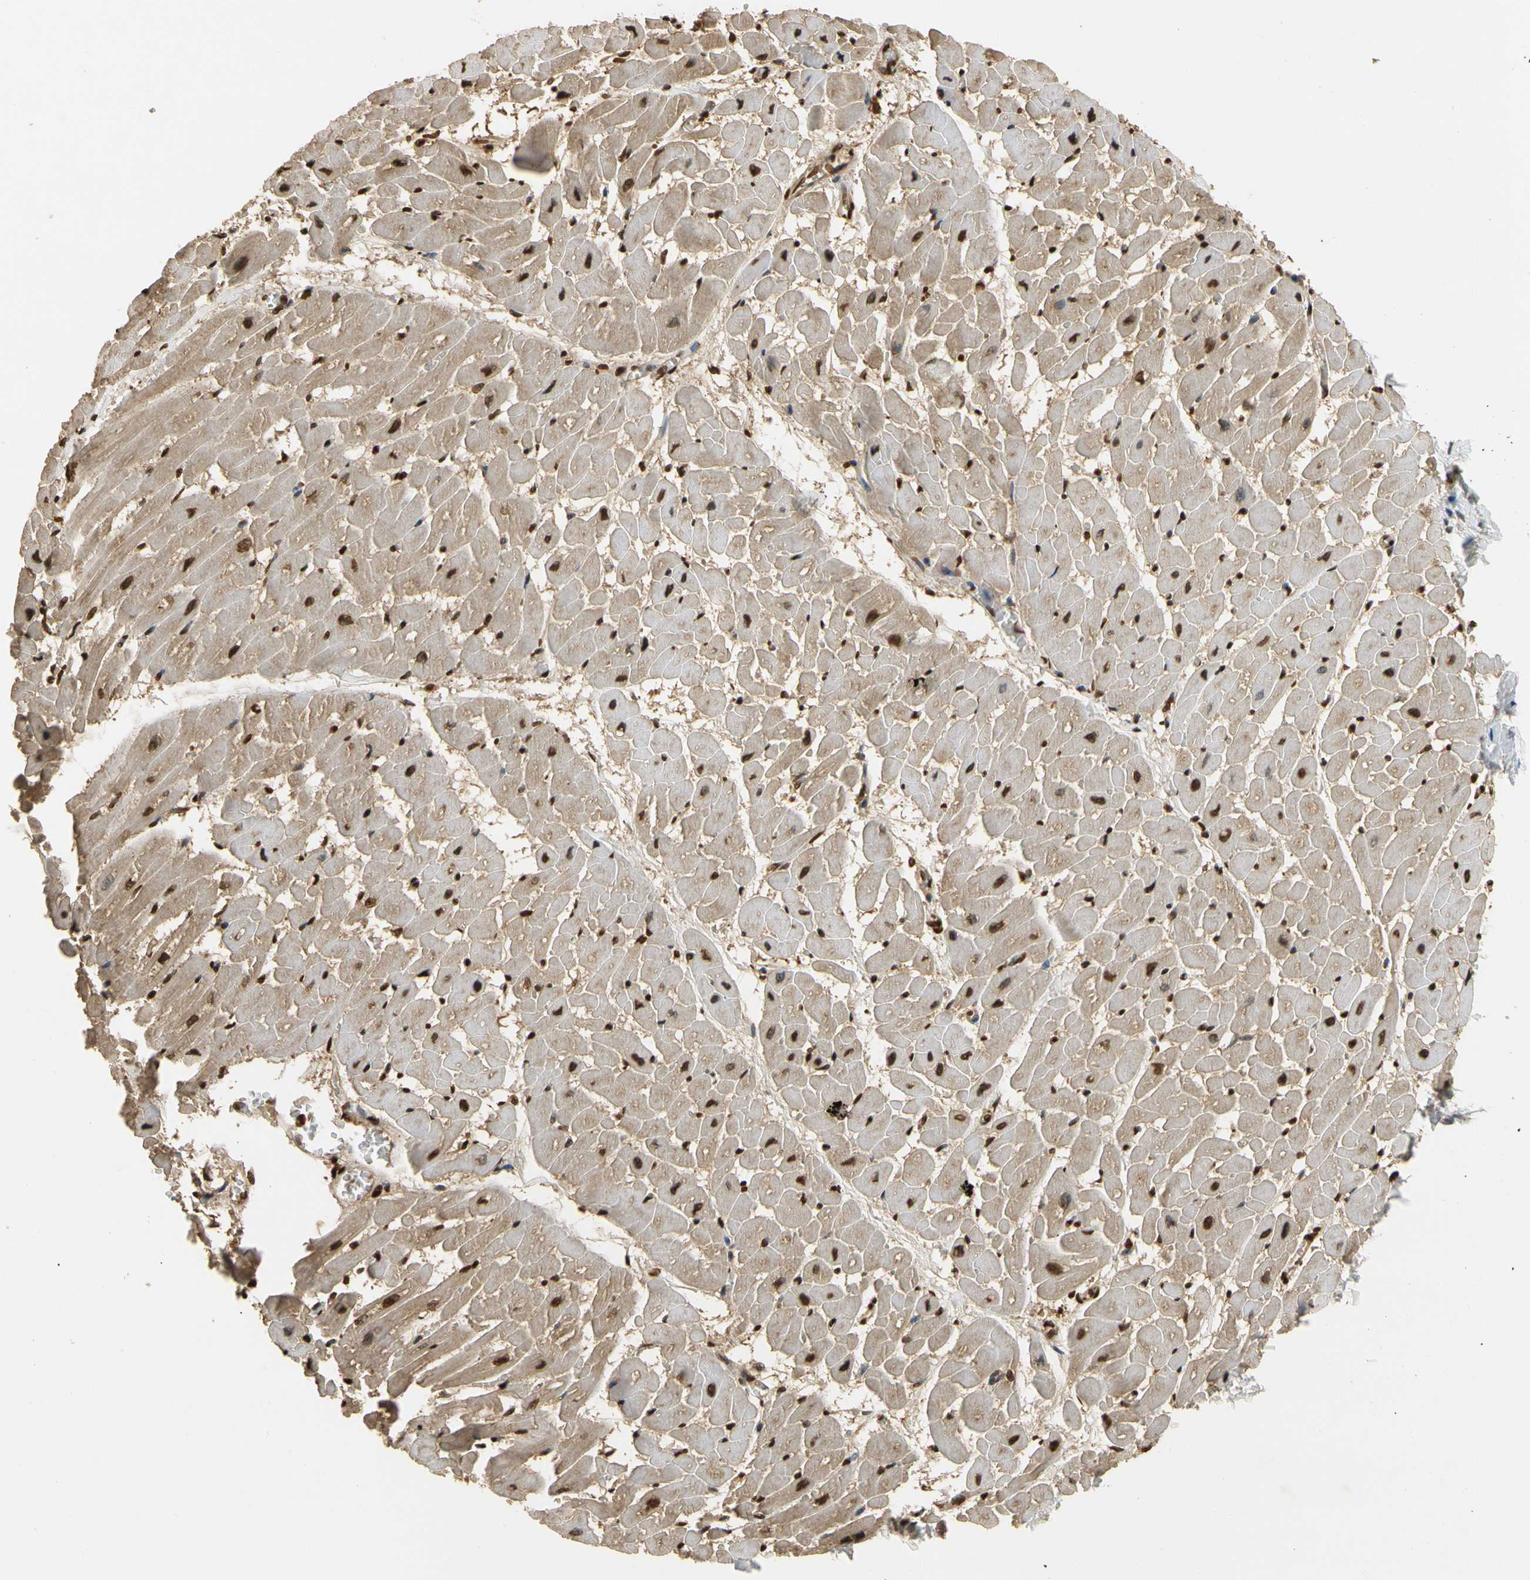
{"staining": {"intensity": "moderate", "quantity": ">75%", "location": "cytoplasmic/membranous,nuclear"}, "tissue": "heart muscle", "cell_type": "Cardiomyocytes", "image_type": "normal", "snomed": [{"axis": "morphology", "description": "Normal tissue, NOS"}, {"axis": "topography", "description": "Heart"}], "caption": "The image displays a brown stain indicating the presence of a protein in the cytoplasmic/membranous,nuclear of cardiomyocytes in heart muscle.", "gene": "SOD1", "patient": {"sex": "male", "age": 45}}